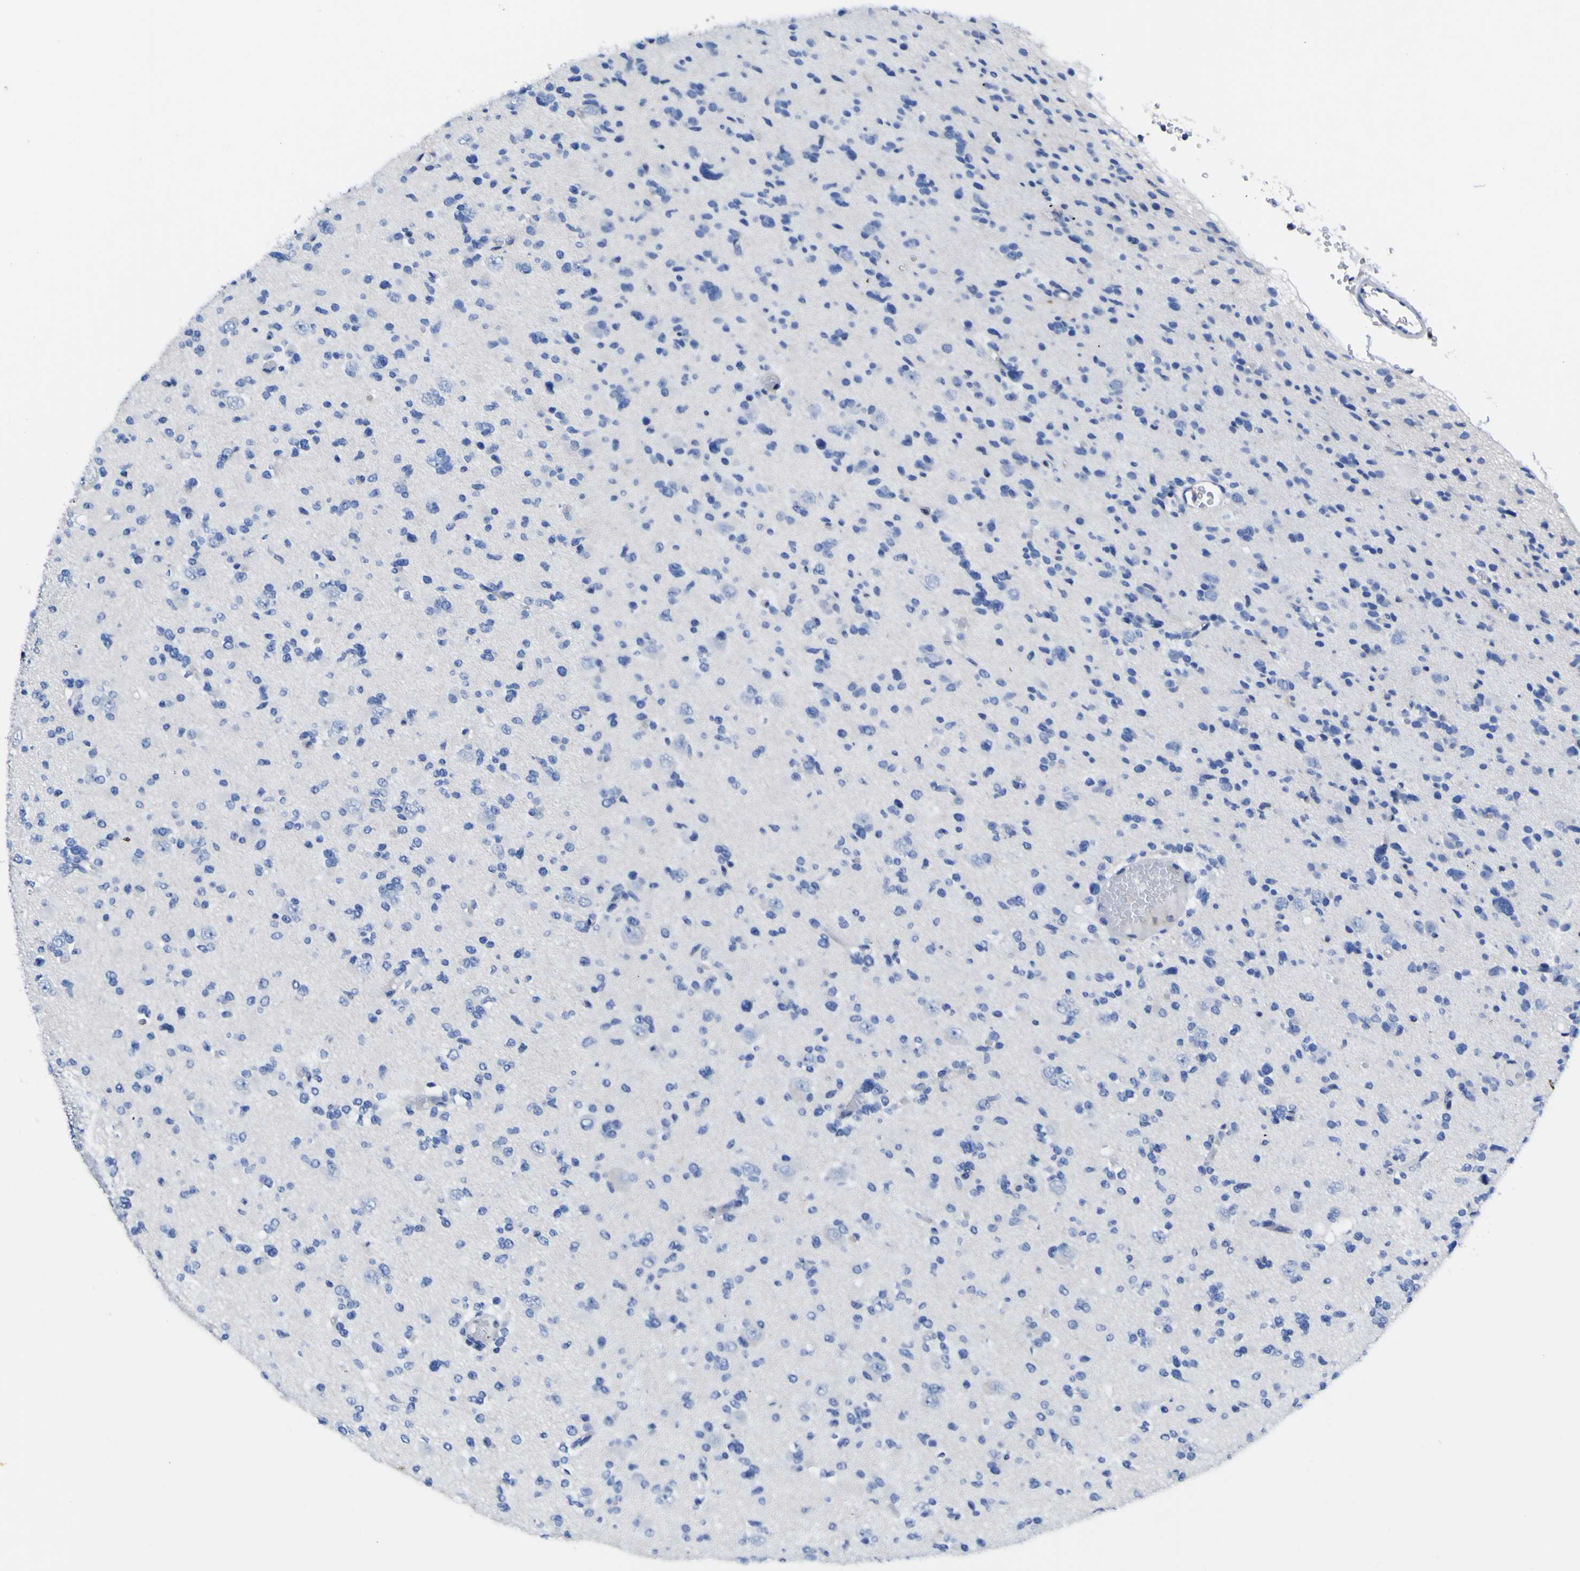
{"staining": {"intensity": "negative", "quantity": "none", "location": "none"}, "tissue": "glioma", "cell_type": "Tumor cells", "image_type": "cancer", "snomed": [{"axis": "morphology", "description": "Glioma, malignant, Low grade"}, {"axis": "topography", "description": "Brain"}], "caption": "Image shows no protein staining in tumor cells of malignant low-grade glioma tissue.", "gene": "CASP6", "patient": {"sex": "female", "age": 22}}